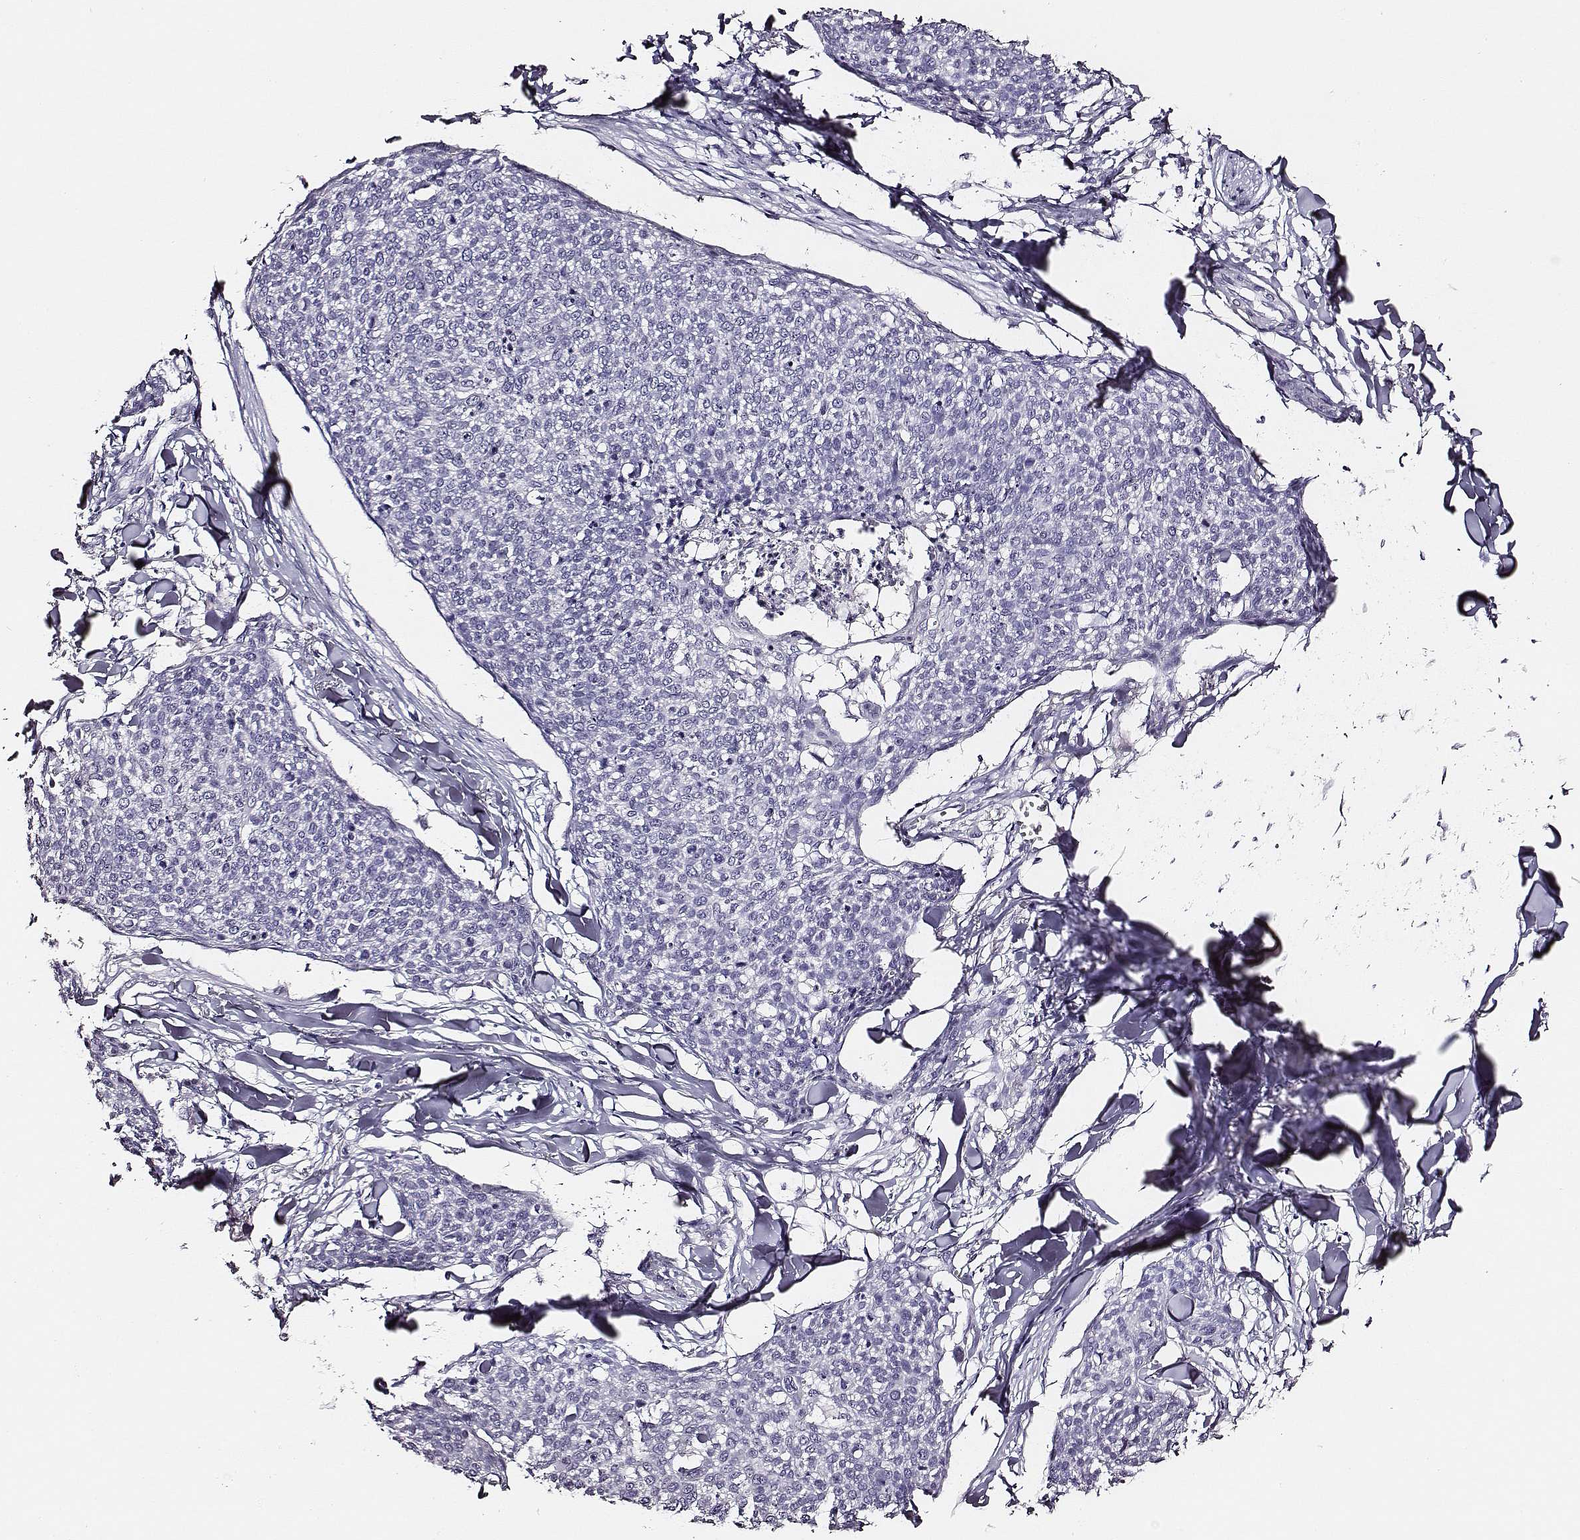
{"staining": {"intensity": "negative", "quantity": "none", "location": "none"}, "tissue": "skin cancer", "cell_type": "Tumor cells", "image_type": "cancer", "snomed": [{"axis": "morphology", "description": "Squamous cell carcinoma, NOS"}, {"axis": "topography", "description": "Skin"}, {"axis": "topography", "description": "Vulva"}], "caption": "Immunohistochemistry (IHC) of skin cancer (squamous cell carcinoma) reveals no positivity in tumor cells.", "gene": "DPEP1", "patient": {"sex": "female", "age": 75}}